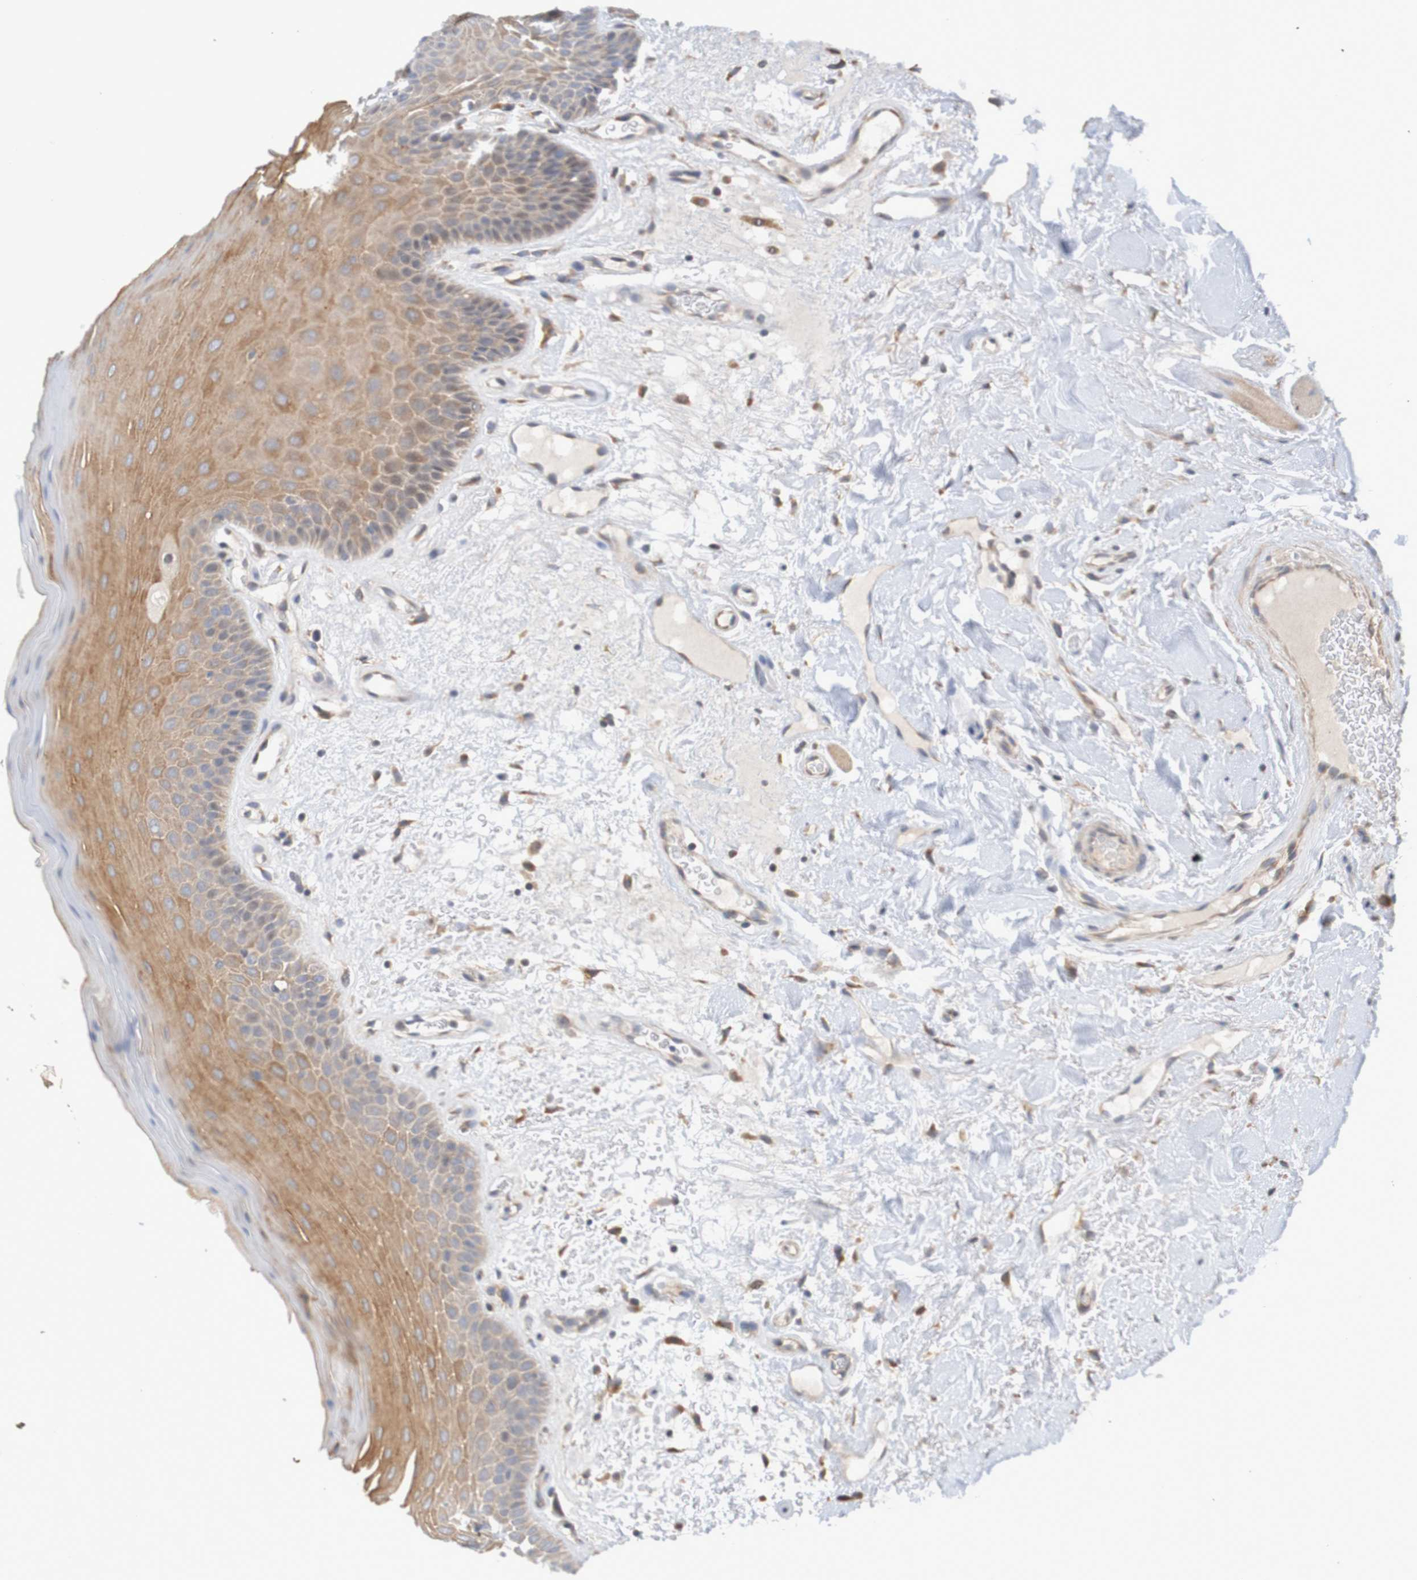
{"staining": {"intensity": "moderate", "quantity": ">75%", "location": "cytoplasmic/membranous"}, "tissue": "oral mucosa", "cell_type": "Squamous epithelial cells", "image_type": "normal", "snomed": [{"axis": "morphology", "description": "Normal tissue, NOS"}, {"axis": "morphology", "description": "Squamous cell carcinoma, NOS"}, {"axis": "topography", "description": "Skeletal muscle"}, {"axis": "topography", "description": "Adipose tissue"}, {"axis": "topography", "description": "Vascular tissue"}, {"axis": "topography", "description": "Oral tissue"}, {"axis": "topography", "description": "Peripheral nerve tissue"}, {"axis": "topography", "description": "Head-Neck"}], "caption": "Immunohistochemistry (IHC) image of unremarkable oral mucosa: oral mucosa stained using immunohistochemistry (IHC) reveals medium levels of moderate protein expression localized specifically in the cytoplasmic/membranous of squamous epithelial cells, appearing as a cytoplasmic/membranous brown color.", "gene": "CLDN18", "patient": {"sex": "male", "age": 71}}